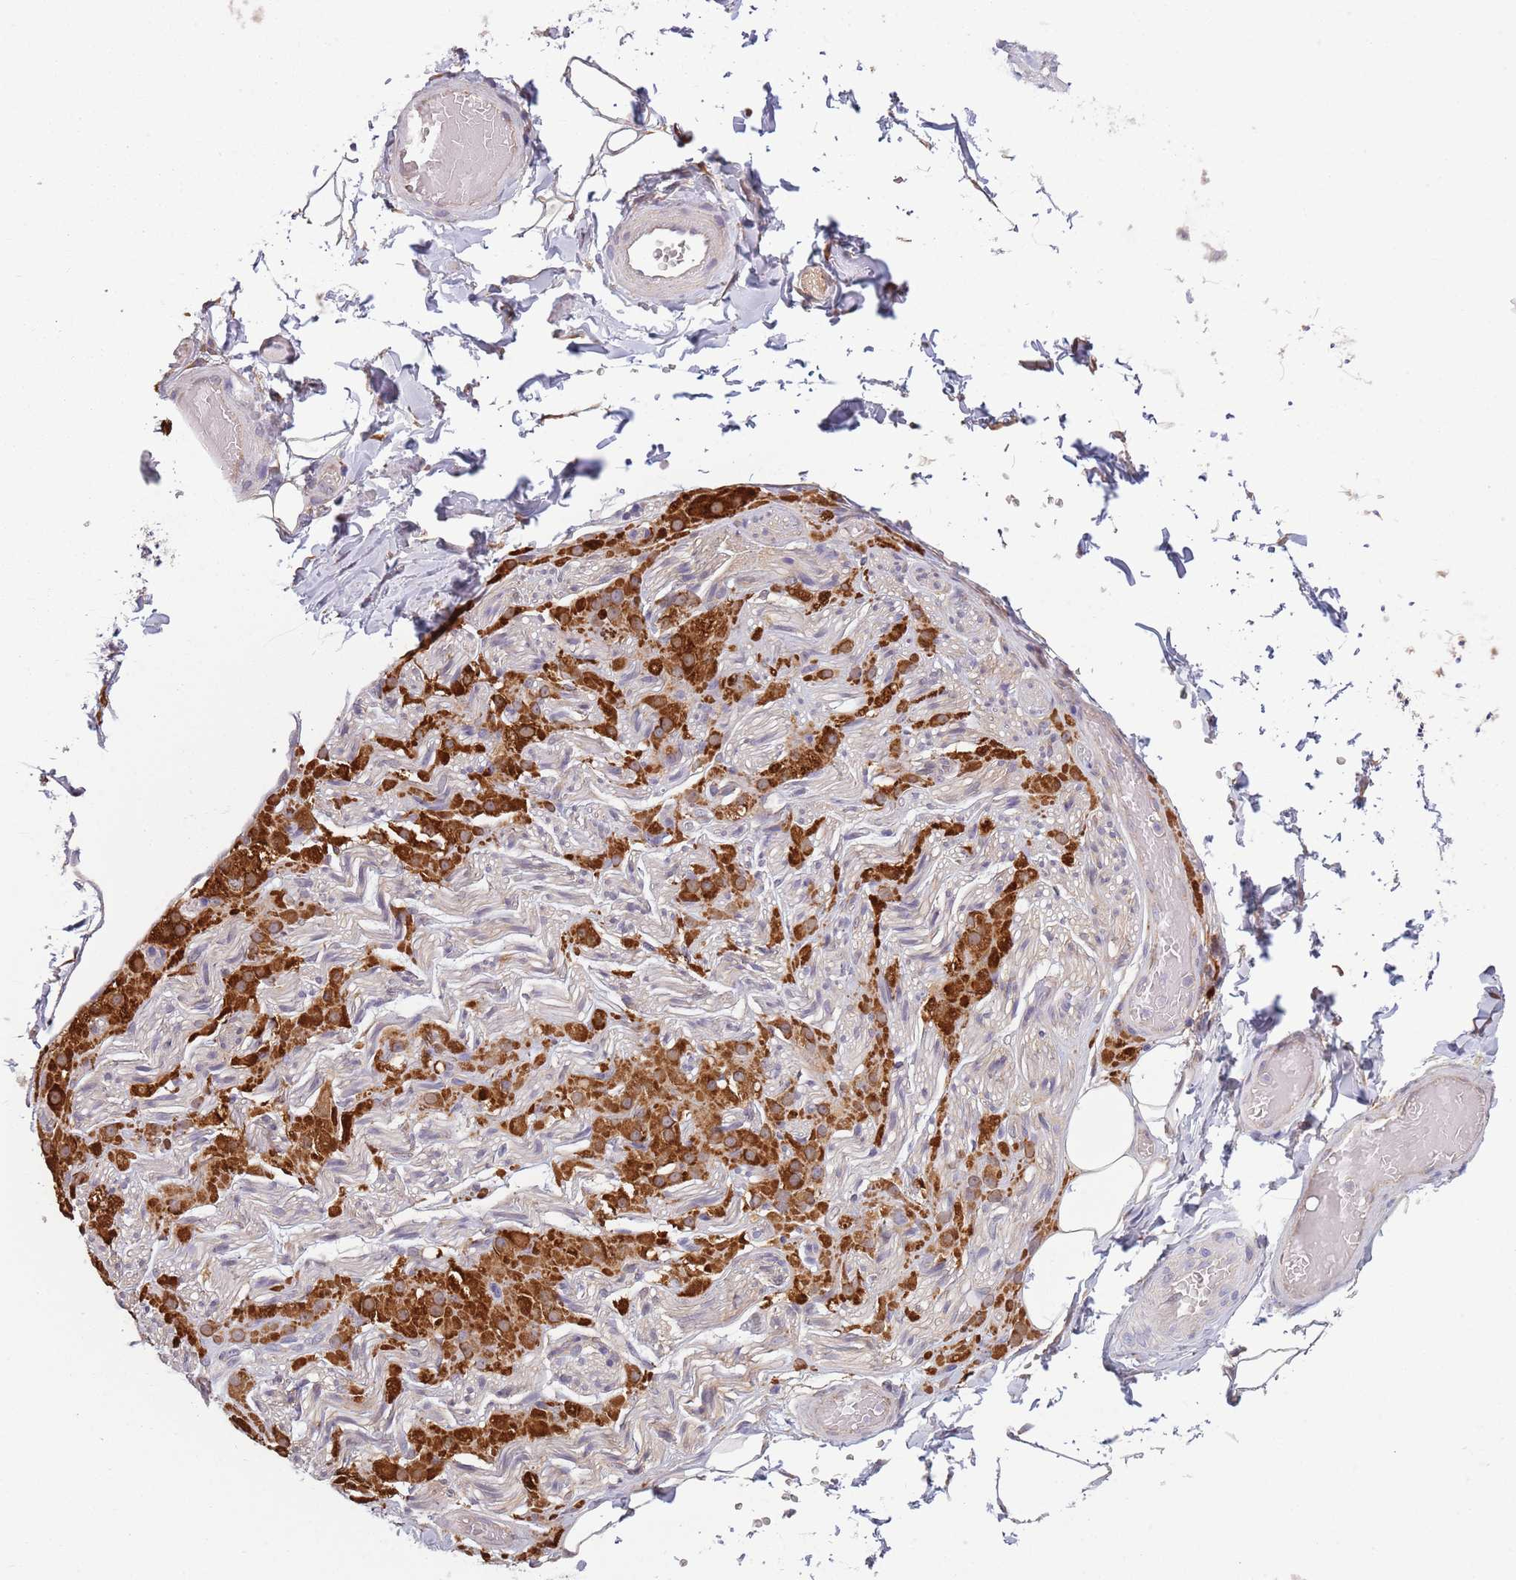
{"staining": {"intensity": "negative", "quantity": "none", "location": "none"}, "tissue": "adipose tissue", "cell_type": "Adipocytes", "image_type": "normal", "snomed": [{"axis": "morphology", "description": "Normal tissue, NOS"}, {"axis": "topography", "description": "Soft tissue"}, {"axis": "topography", "description": "Vascular tissue"}, {"axis": "topography", "description": "Peripheral nerve tissue"}], "caption": "Immunohistochemistry of unremarkable human adipose tissue demonstrates no positivity in adipocytes. The staining is performed using DAB (3,3'-diaminobenzidine) brown chromogen with nuclei counter-stained in using hematoxylin.", "gene": "COQ5", "patient": {"sex": "male", "age": 32}}